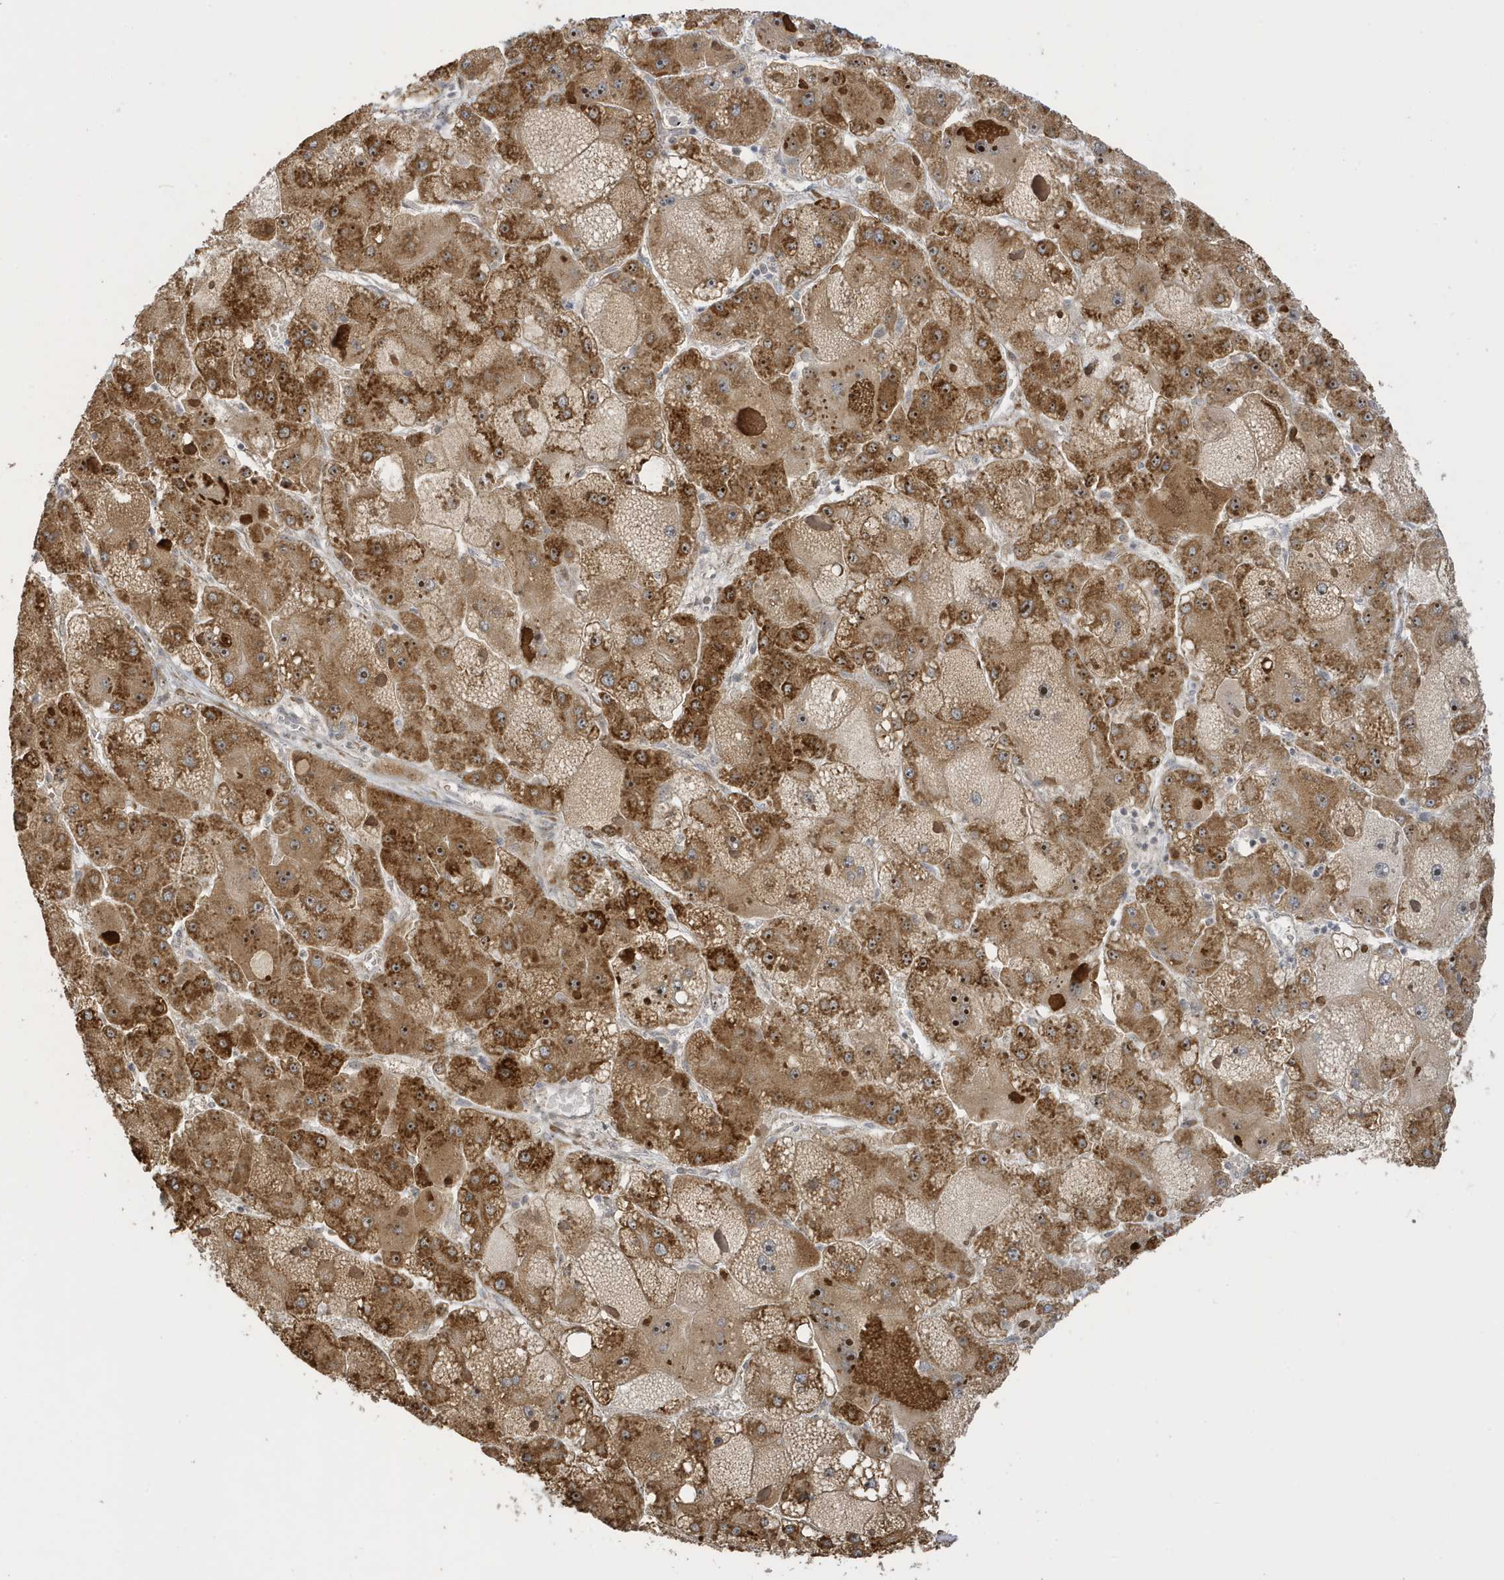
{"staining": {"intensity": "moderate", "quantity": ">75%", "location": "cytoplasmic/membranous"}, "tissue": "liver cancer", "cell_type": "Tumor cells", "image_type": "cancer", "snomed": [{"axis": "morphology", "description": "Carcinoma, Hepatocellular, NOS"}, {"axis": "topography", "description": "Liver"}], "caption": "IHC of human liver cancer exhibits medium levels of moderate cytoplasmic/membranous expression in approximately >75% of tumor cells.", "gene": "ECM2", "patient": {"sex": "female", "age": 73}}